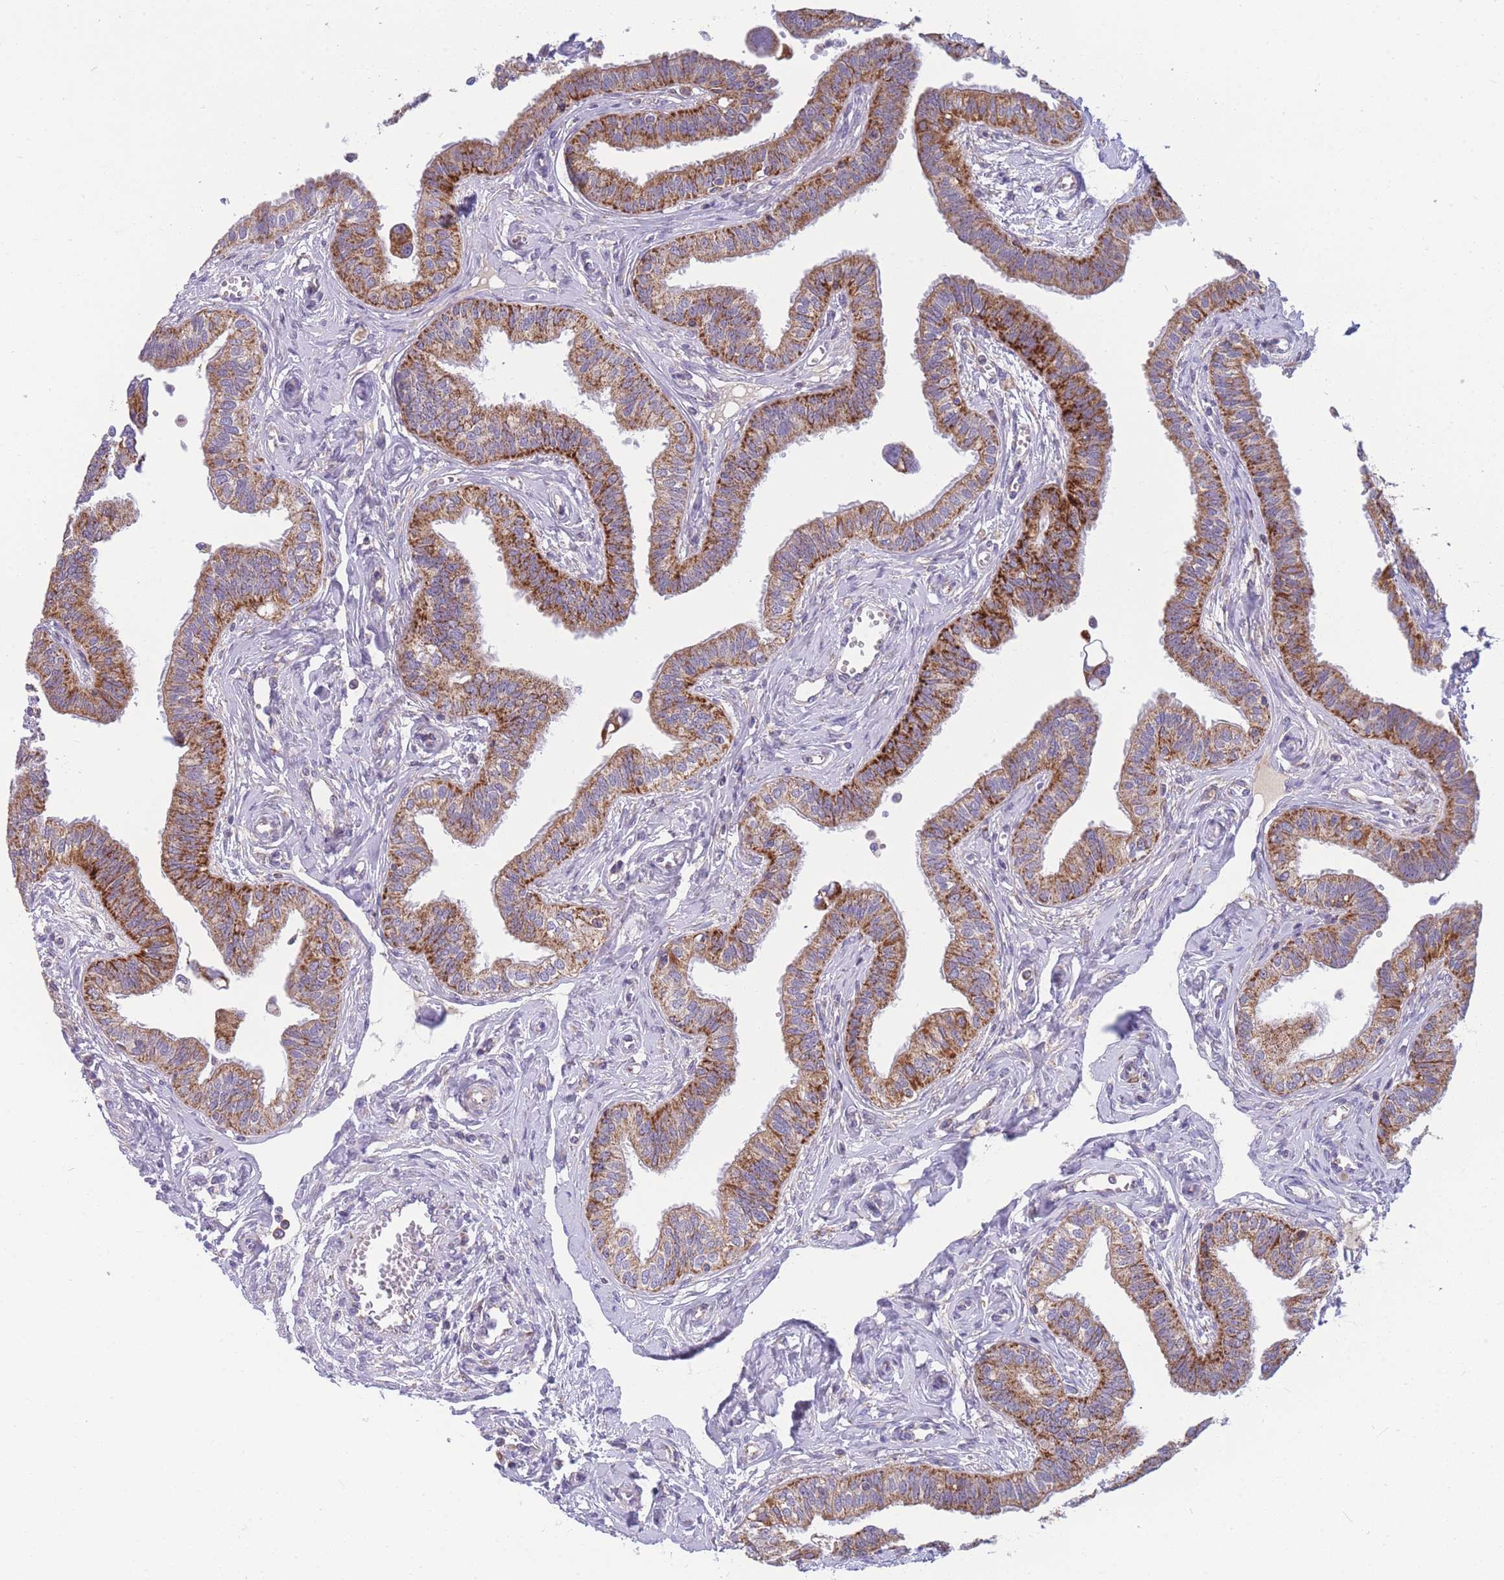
{"staining": {"intensity": "moderate", "quantity": ">75%", "location": "cytoplasmic/membranous"}, "tissue": "fallopian tube", "cell_type": "Glandular cells", "image_type": "normal", "snomed": [{"axis": "morphology", "description": "Normal tissue, NOS"}, {"axis": "morphology", "description": "Carcinoma, NOS"}, {"axis": "topography", "description": "Fallopian tube"}, {"axis": "topography", "description": "Ovary"}], "caption": "Fallopian tube stained with DAB IHC reveals medium levels of moderate cytoplasmic/membranous staining in approximately >75% of glandular cells. (IHC, brightfield microscopy, high magnification).", "gene": "MRPS11", "patient": {"sex": "female", "age": 59}}